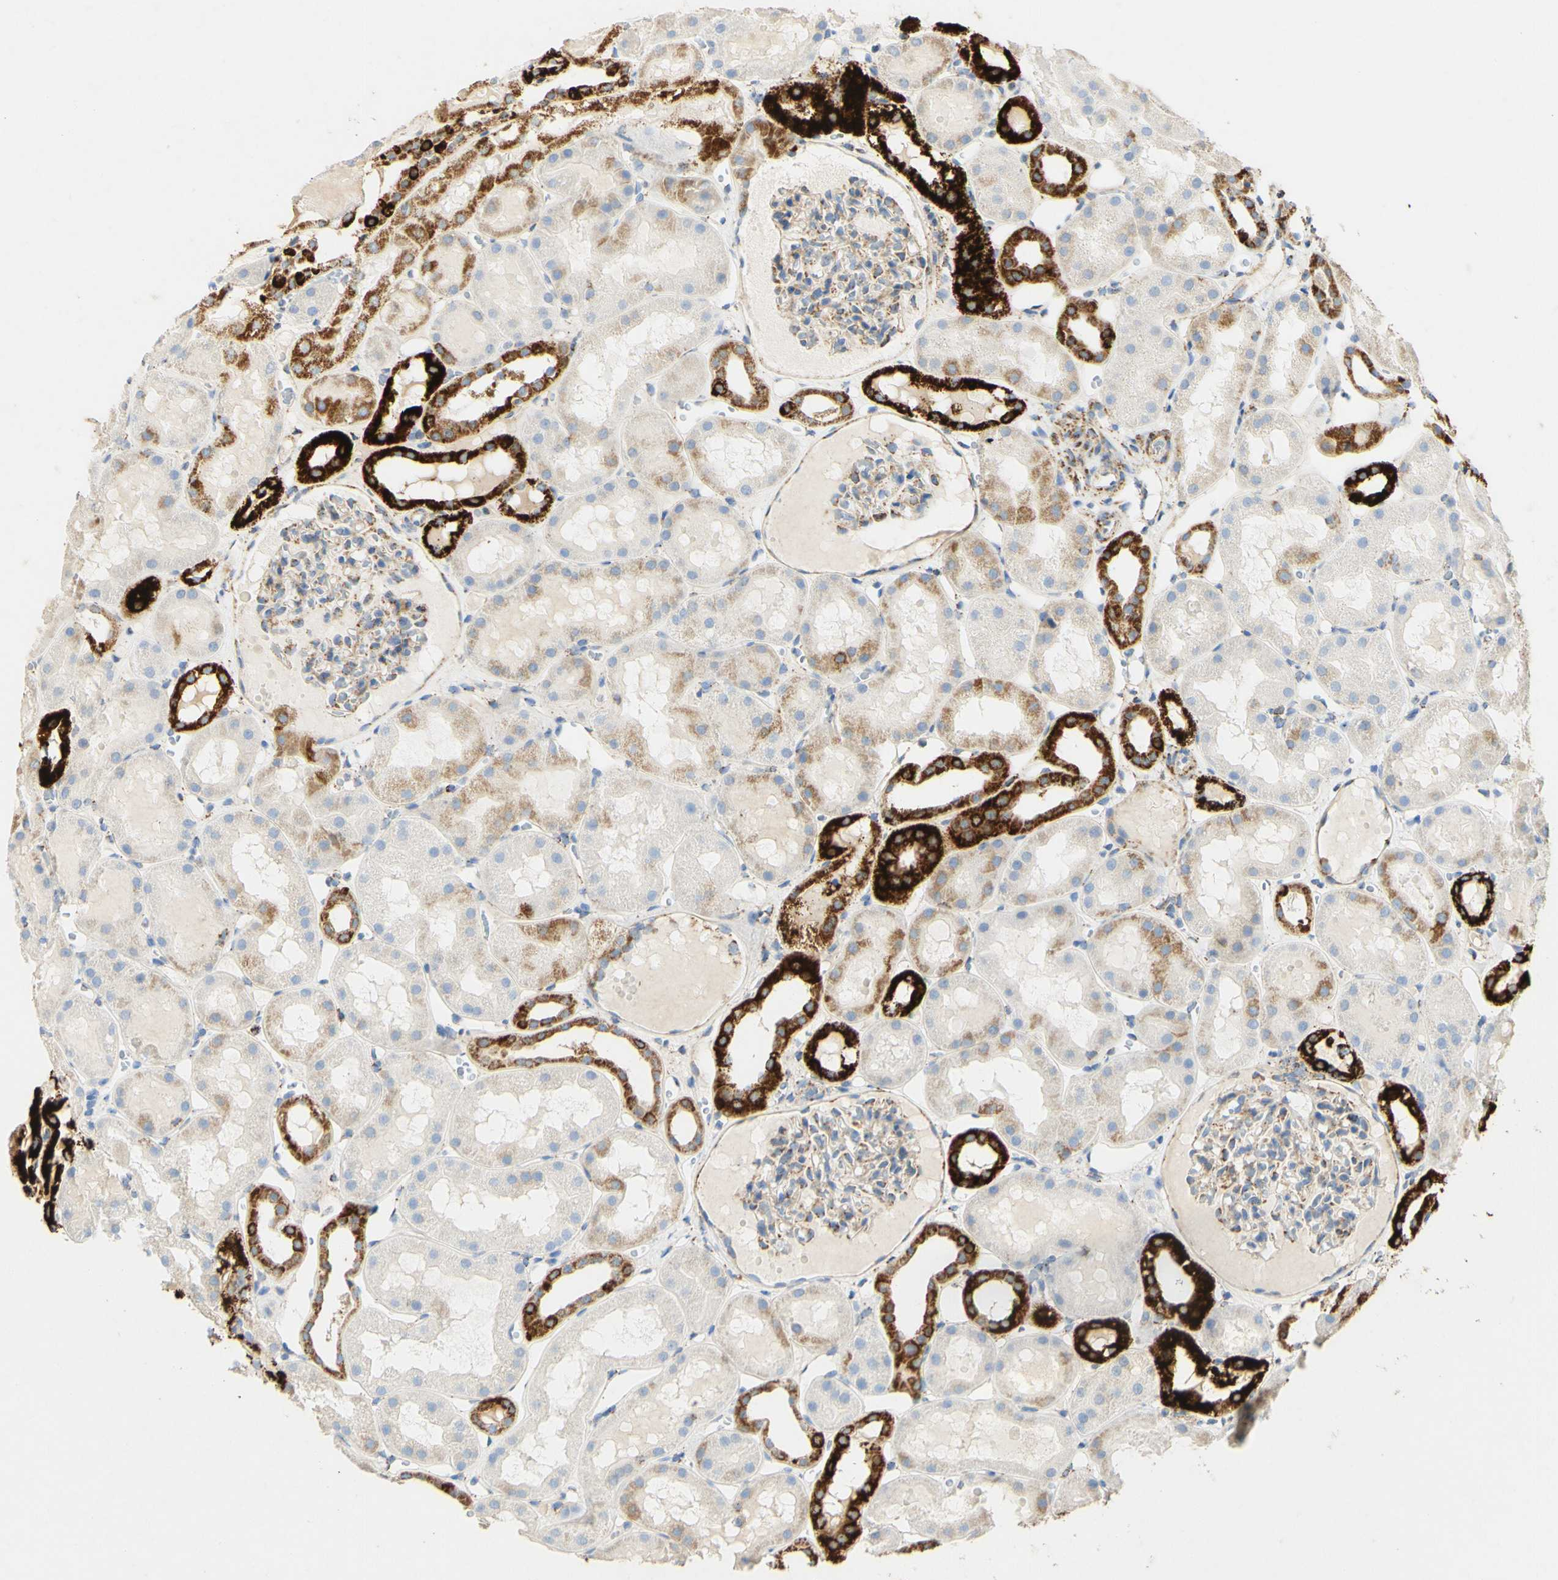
{"staining": {"intensity": "weak", "quantity": "25%-75%", "location": "cytoplasmic/membranous"}, "tissue": "kidney", "cell_type": "Cells in glomeruli", "image_type": "normal", "snomed": [{"axis": "morphology", "description": "Normal tissue, NOS"}, {"axis": "topography", "description": "Kidney"}, {"axis": "topography", "description": "Urinary bladder"}], "caption": "Immunohistochemical staining of normal human kidney displays 25%-75% levels of weak cytoplasmic/membranous protein expression in about 25%-75% of cells in glomeruli.", "gene": "OXCT1", "patient": {"sex": "male", "age": 16}}